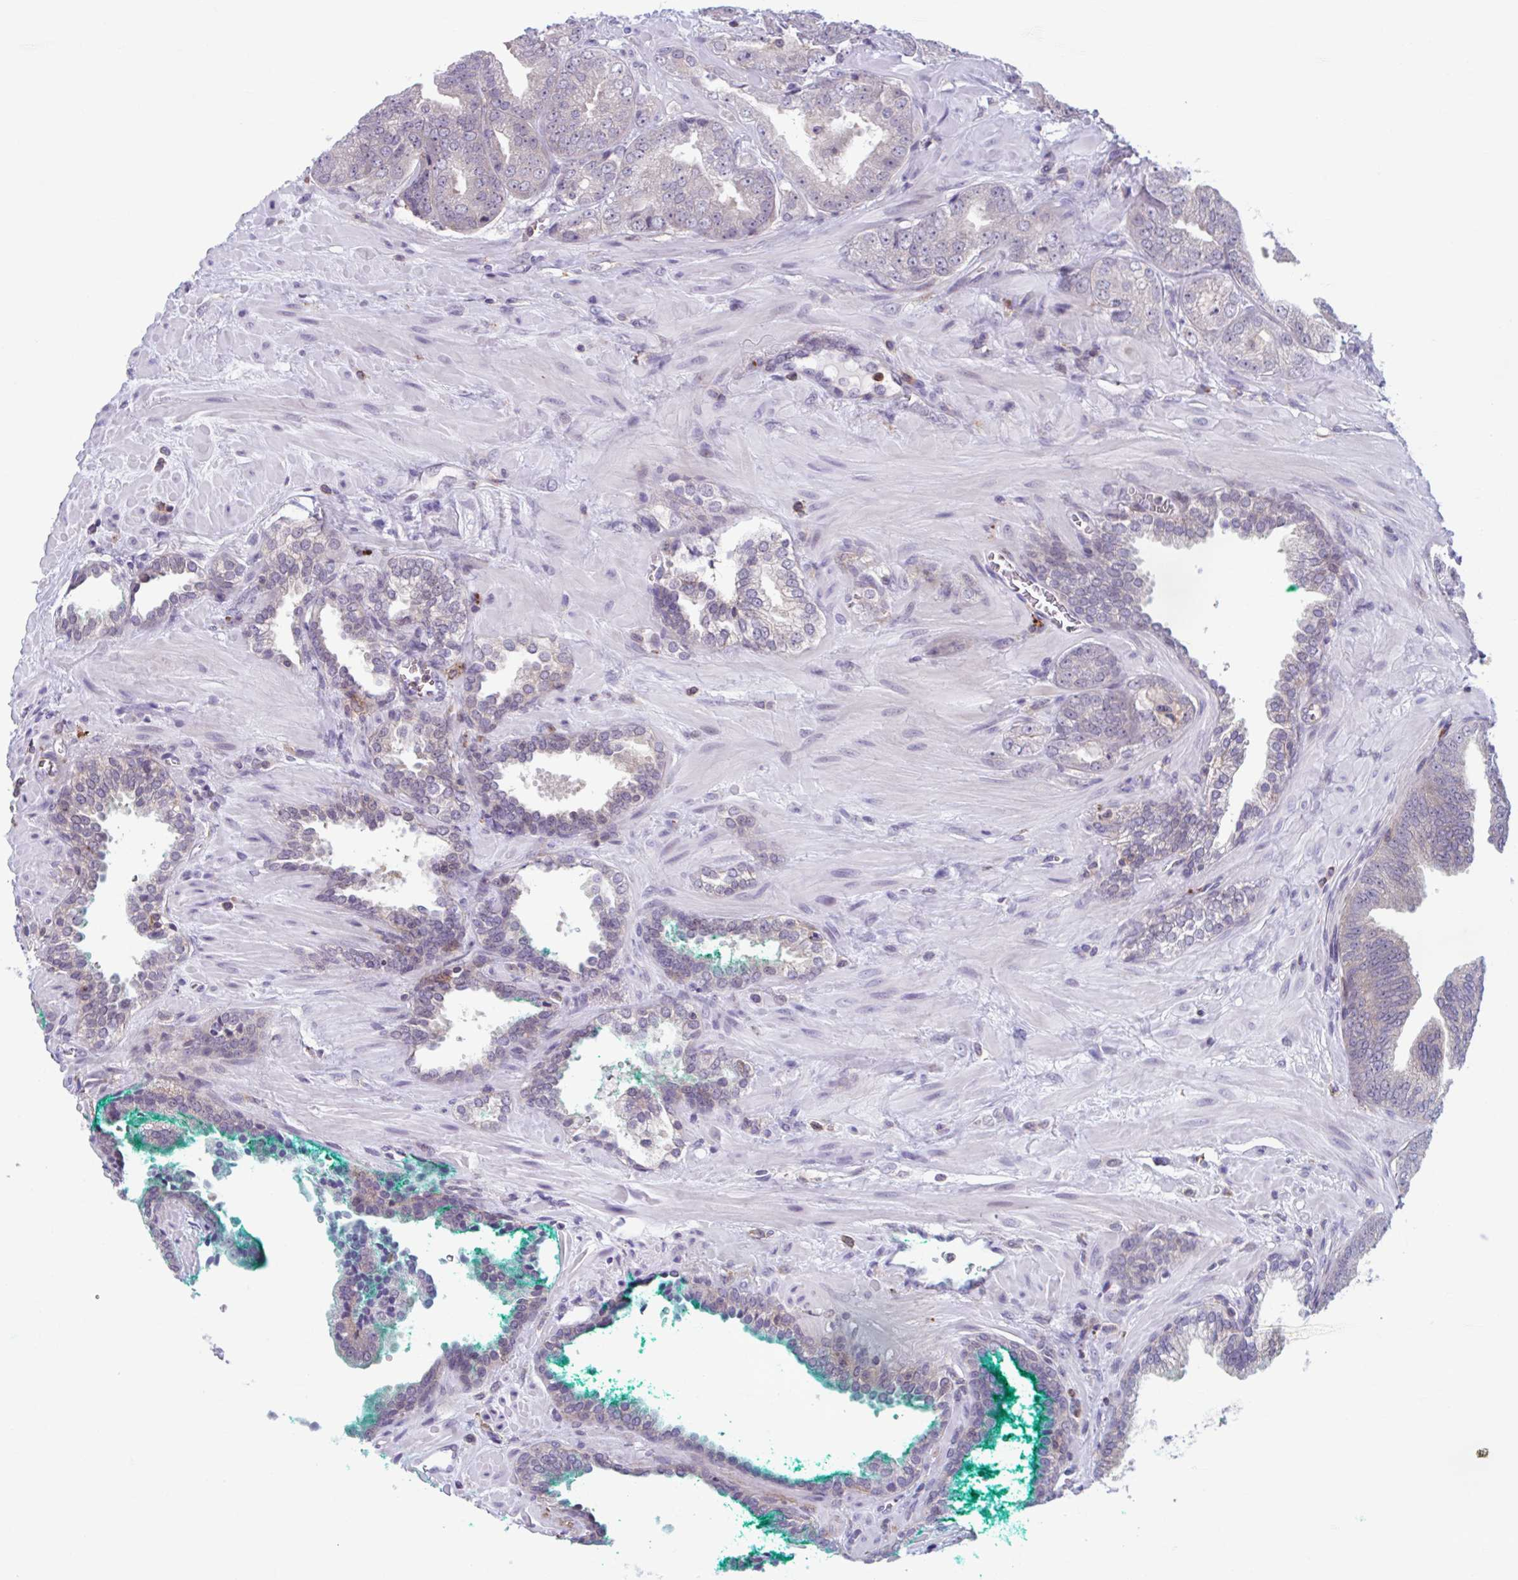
{"staining": {"intensity": "negative", "quantity": "none", "location": "none"}, "tissue": "prostate cancer", "cell_type": "Tumor cells", "image_type": "cancer", "snomed": [{"axis": "morphology", "description": "Adenocarcinoma, High grade"}, {"axis": "topography", "description": "Prostate"}], "caption": "This is an immunohistochemistry (IHC) photomicrograph of prostate high-grade adenocarcinoma. There is no staining in tumor cells.", "gene": "ADAT3", "patient": {"sex": "male", "age": 68}}